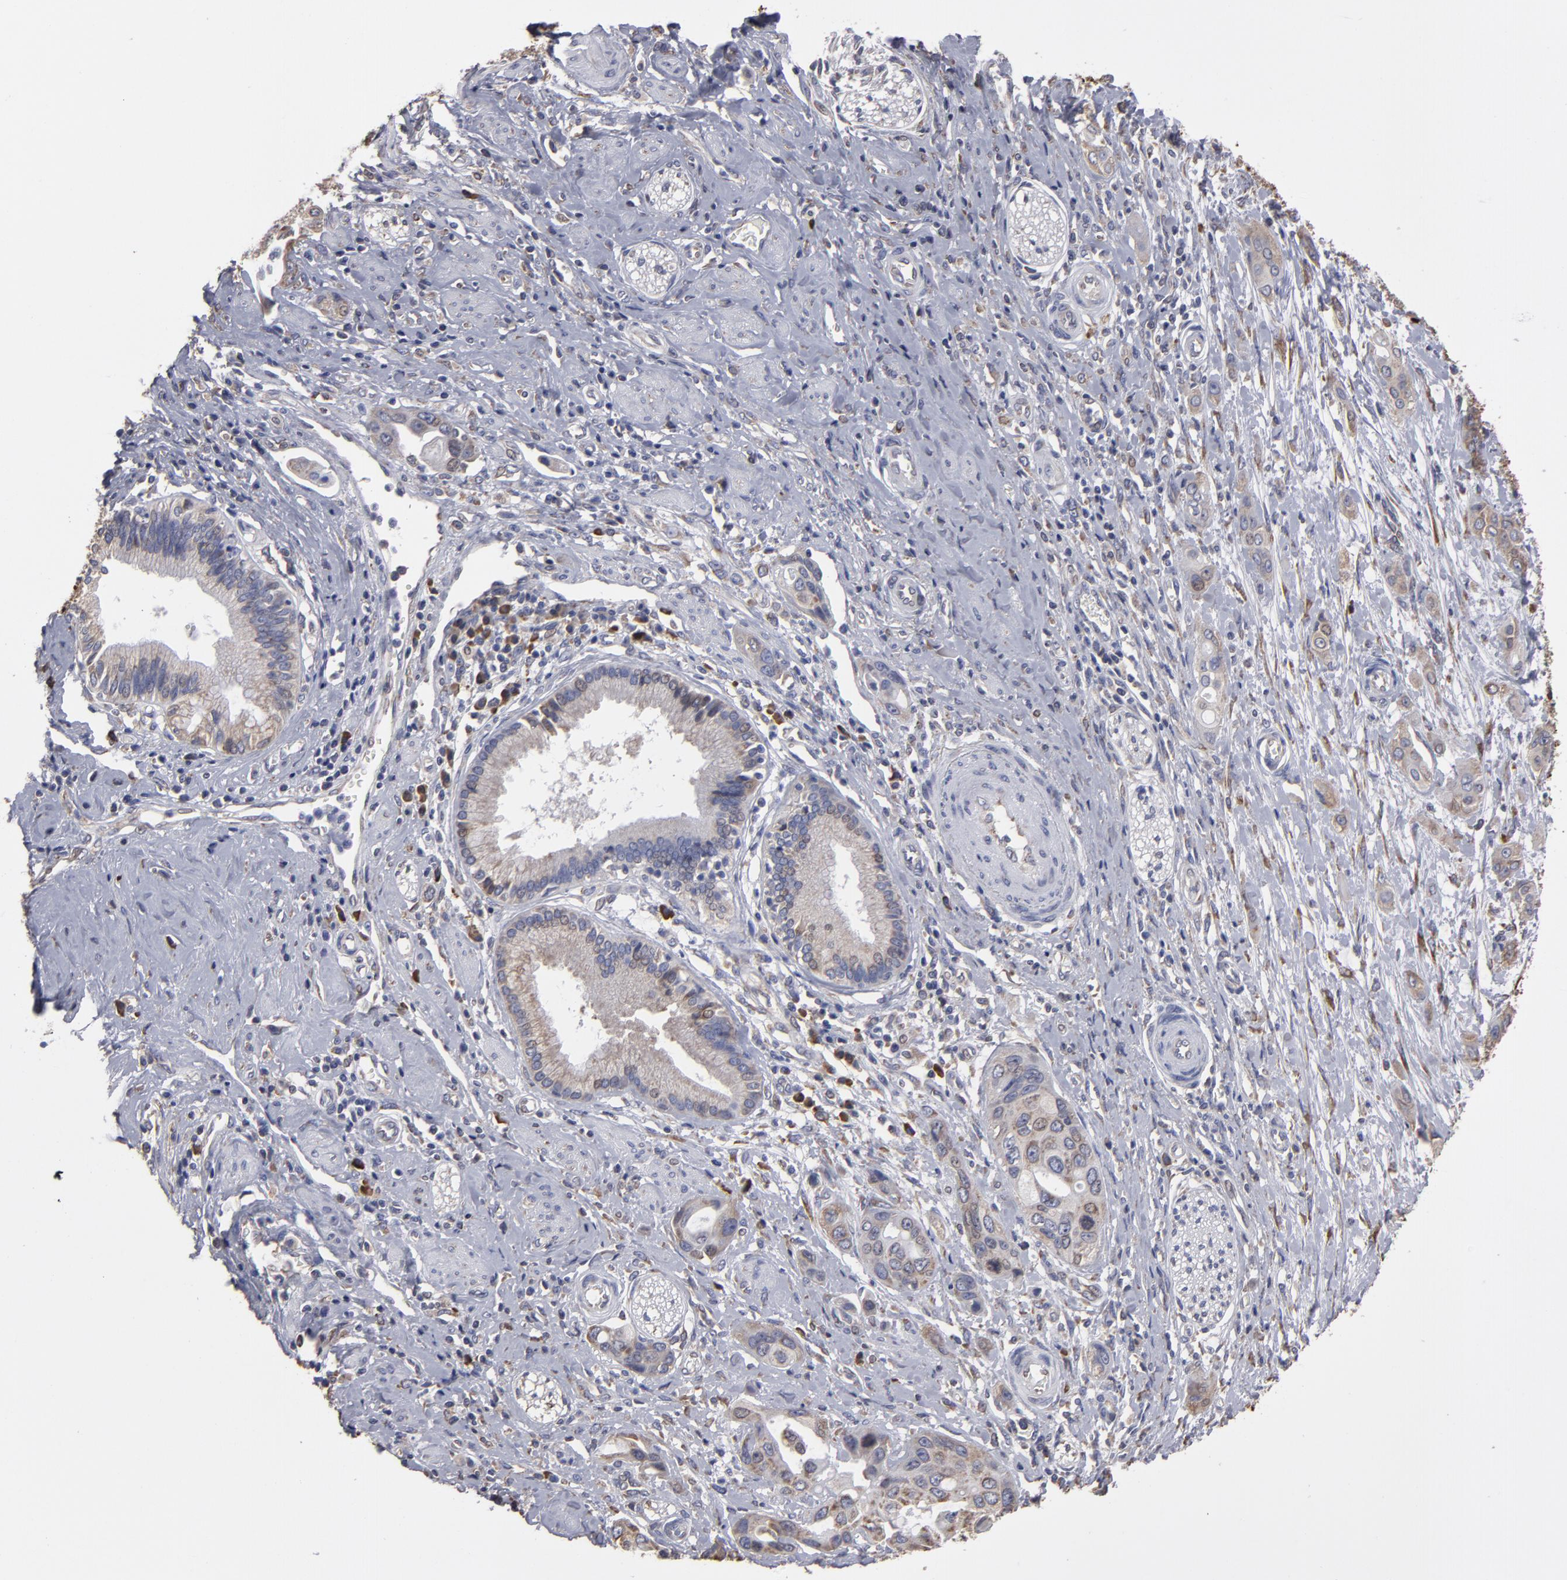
{"staining": {"intensity": "weak", "quantity": ">75%", "location": "cytoplasmic/membranous"}, "tissue": "pancreatic cancer", "cell_type": "Tumor cells", "image_type": "cancer", "snomed": [{"axis": "morphology", "description": "Adenocarcinoma, NOS"}, {"axis": "topography", "description": "Pancreas"}], "caption": "This is an image of immunohistochemistry (IHC) staining of pancreatic adenocarcinoma, which shows weak expression in the cytoplasmic/membranous of tumor cells.", "gene": "SND1", "patient": {"sex": "female", "age": 60}}